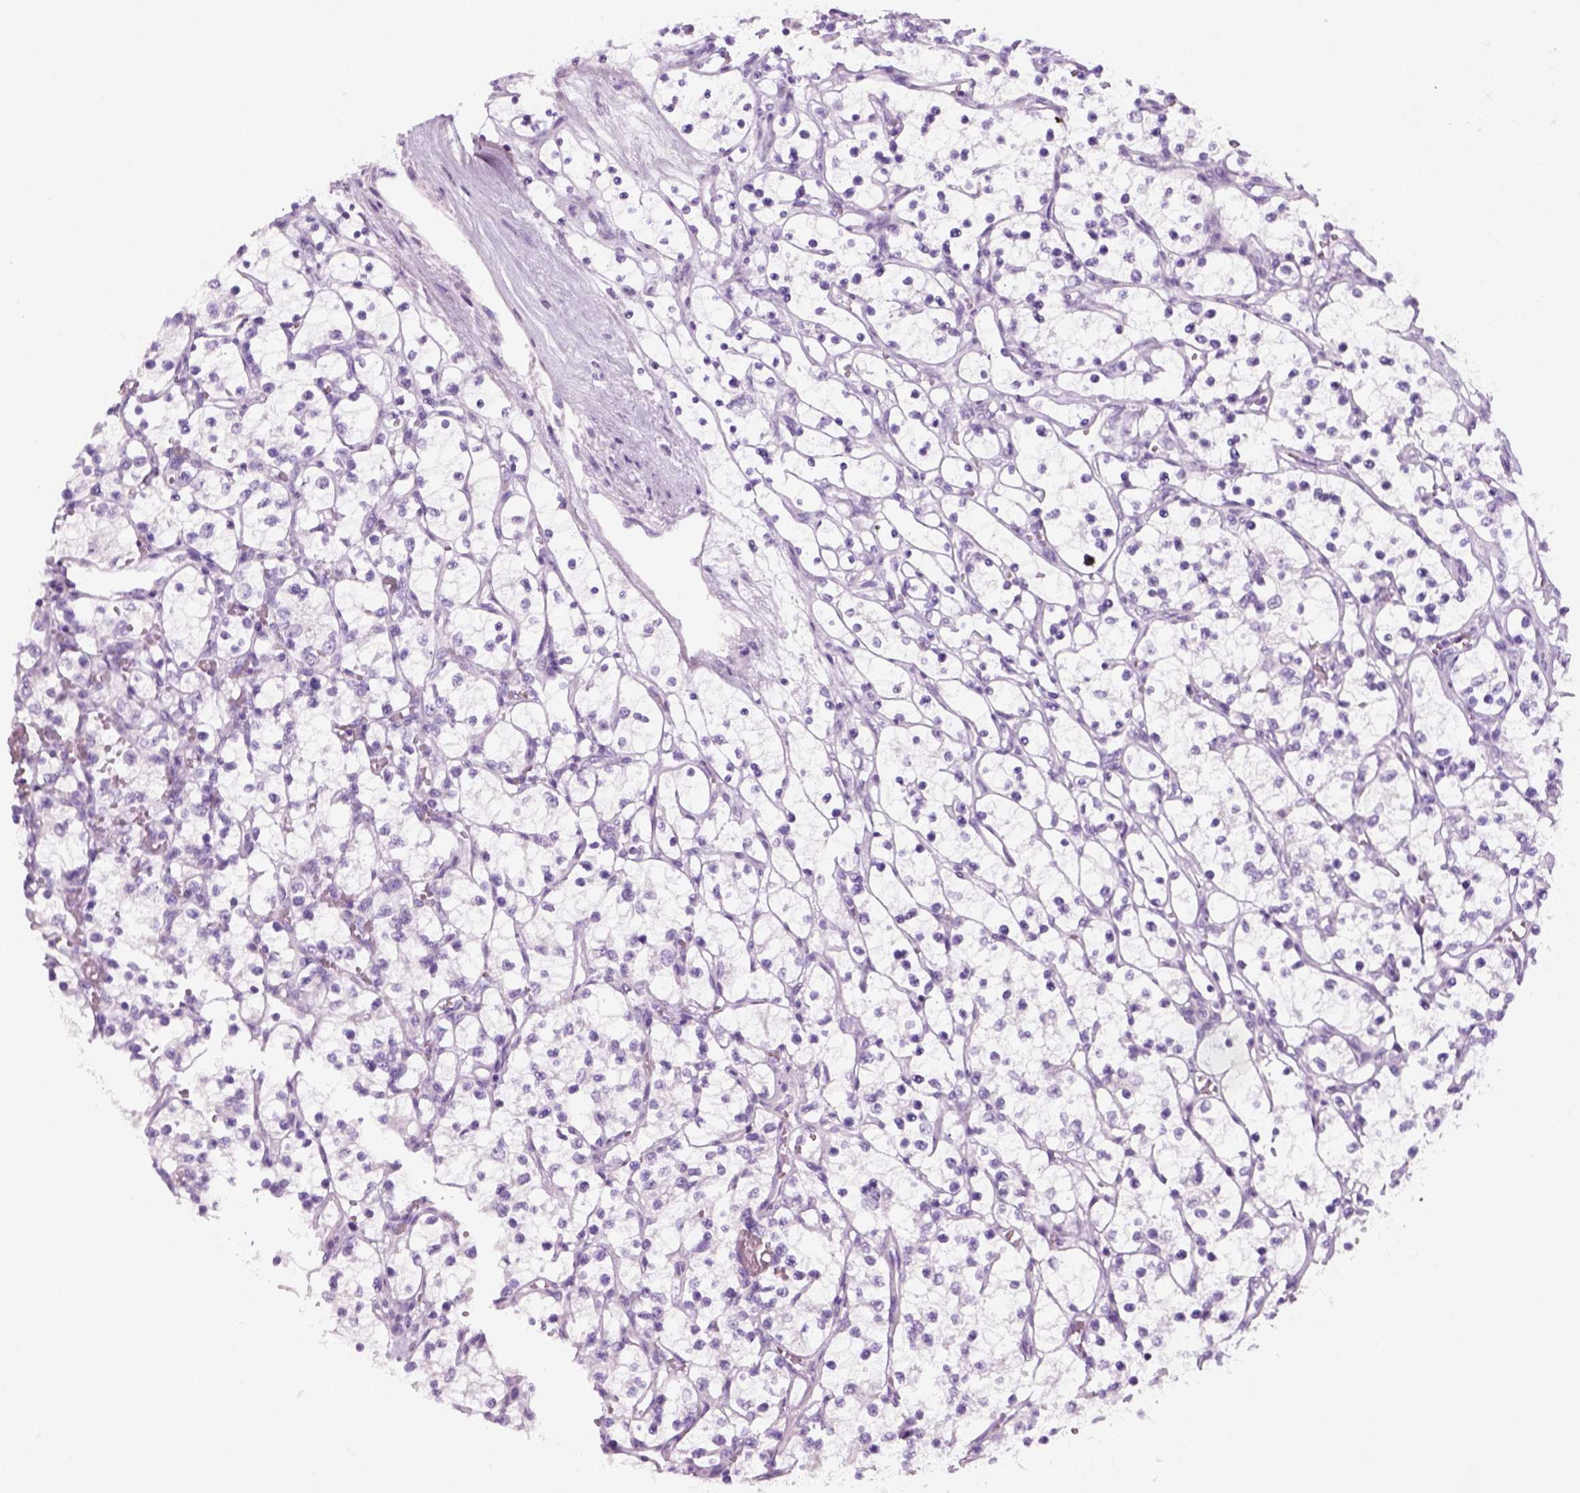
{"staining": {"intensity": "negative", "quantity": "none", "location": "none"}, "tissue": "renal cancer", "cell_type": "Tumor cells", "image_type": "cancer", "snomed": [{"axis": "morphology", "description": "Adenocarcinoma, NOS"}, {"axis": "topography", "description": "Kidney"}], "caption": "The image exhibits no staining of tumor cells in adenocarcinoma (renal). (DAB (3,3'-diaminobenzidine) immunohistochemistry with hematoxylin counter stain).", "gene": "KRTAP11-1", "patient": {"sex": "female", "age": 69}}